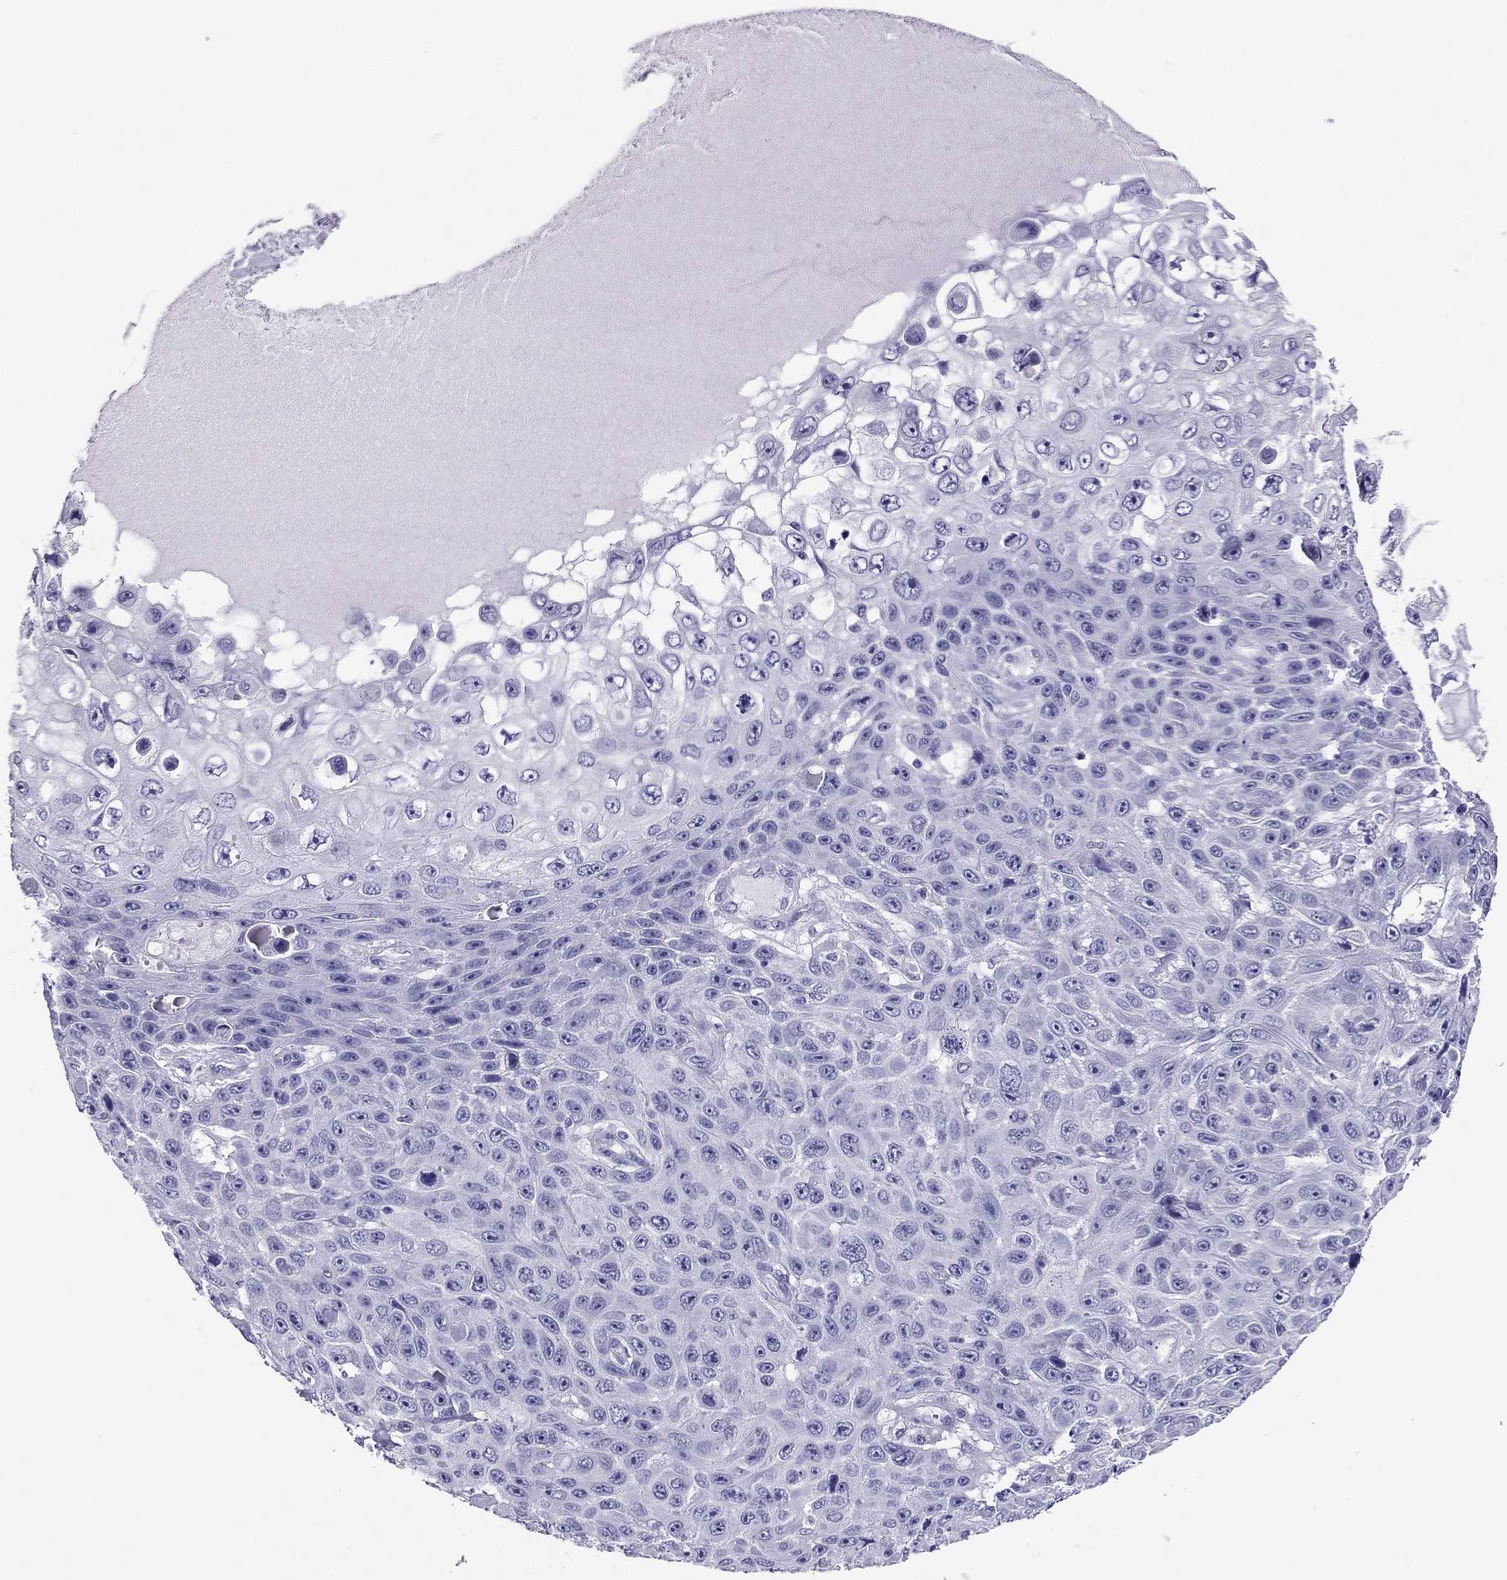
{"staining": {"intensity": "negative", "quantity": "none", "location": "none"}, "tissue": "skin cancer", "cell_type": "Tumor cells", "image_type": "cancer", "snomed": [{"axis": "morphology", "description": "Squamous cell carcinoma, NOS"}, {"axis": "topography", "description": "Skin"}], "caption": "The photomicrograph displays no significant staining in tumor cells of squamous cell carcinoma (skin).", "gene": "PDE6A", "patient": {"sex": "male", "age": 82}}